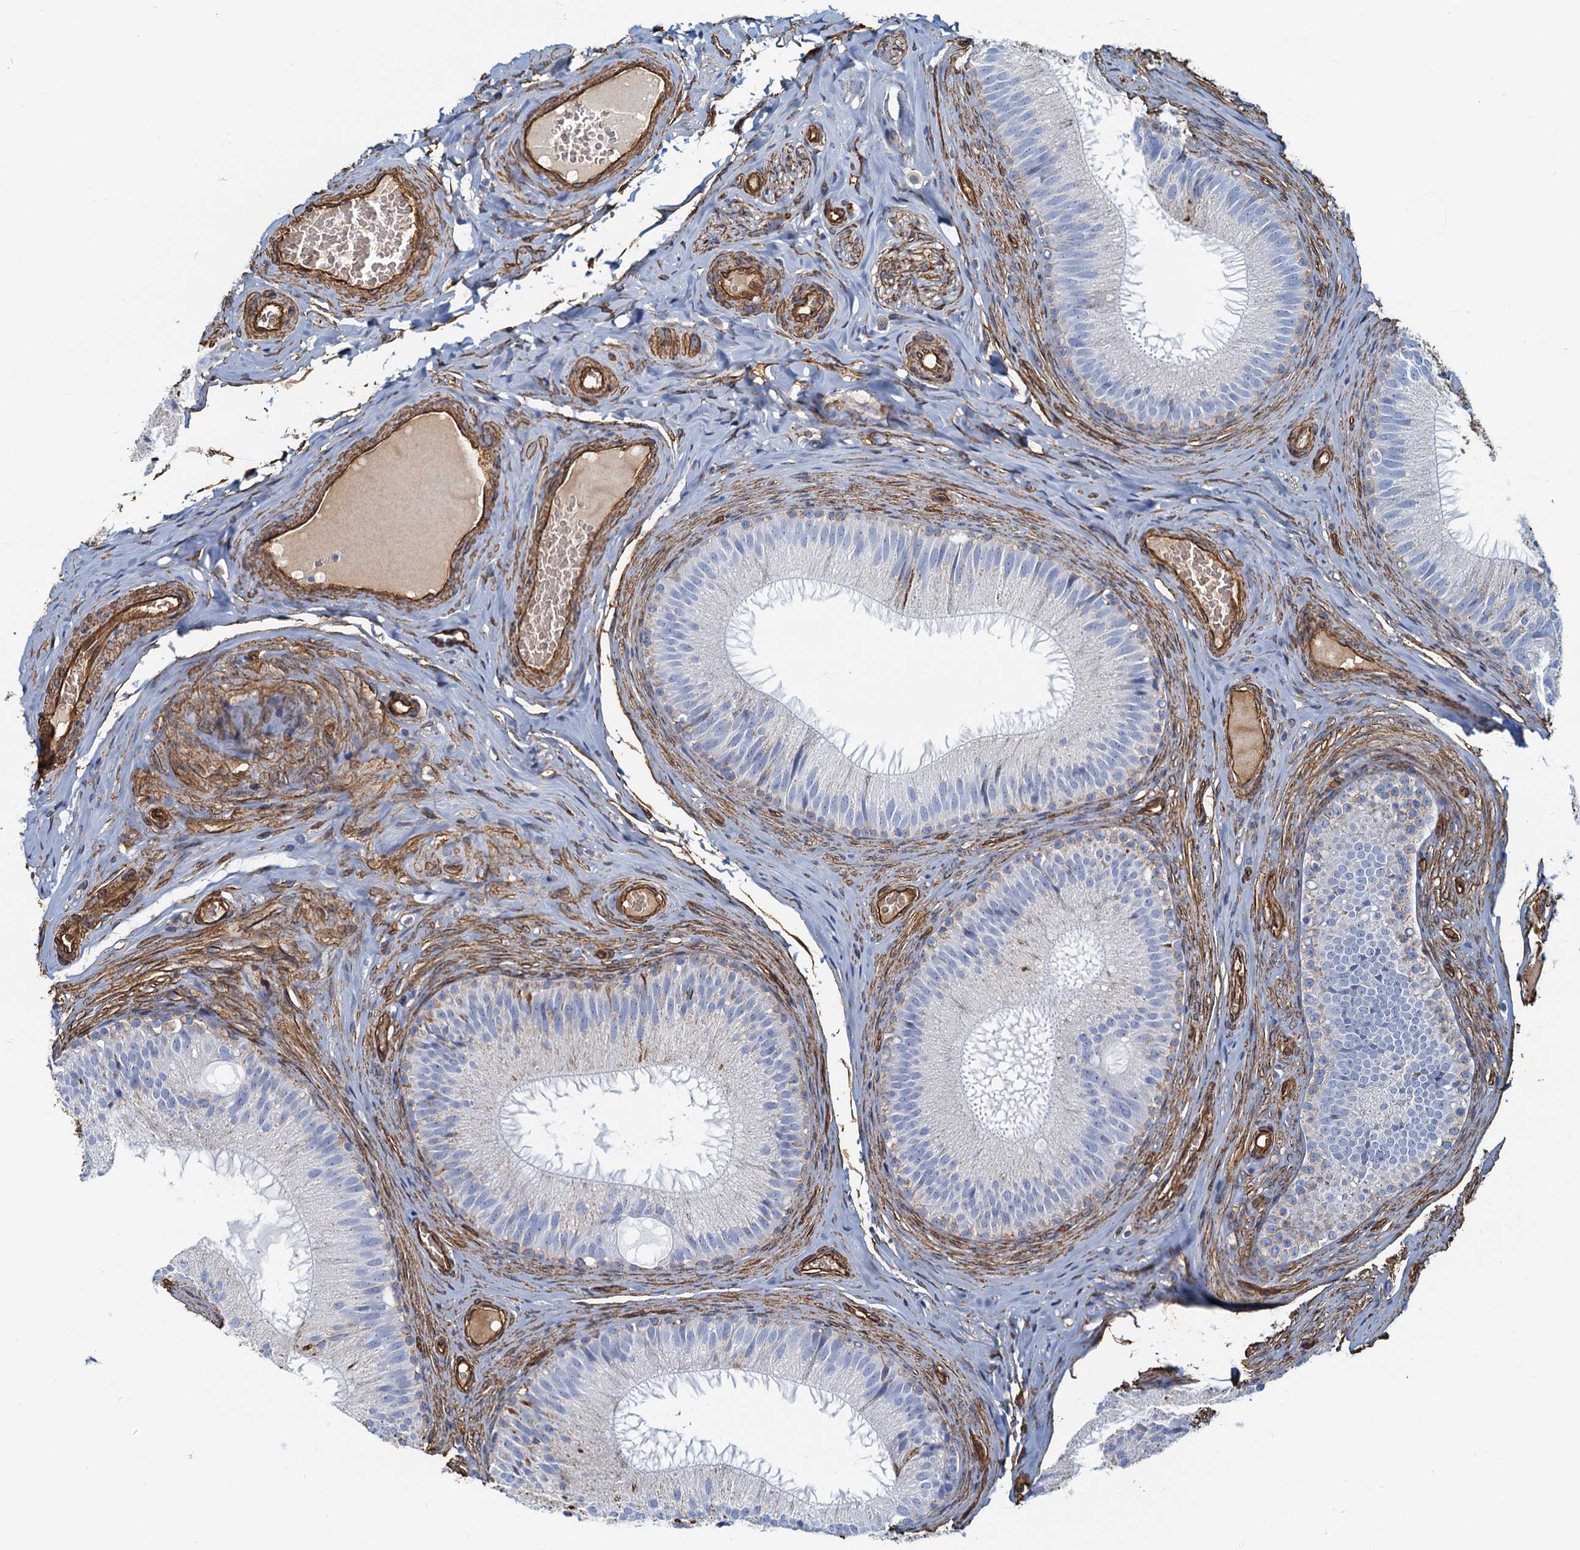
{"staining": {"intensity": "negative", "quantity": "none", "location": "none"}, "tissue": "epididymis", "cell_type": "Glandular cells", "image_type": "normal", "snomed": [{"axis": "morphology", "description": "Normal tissue, NOS"}, {"axis": "topography", "description": "Epididymis"}], "caption": "A high-resolution image shows IHC staining of benign epididymis, which displays no significant positivity in glandular cells.", "gene": "DGKG", "patient": {"sex": "male", "age": 34}}